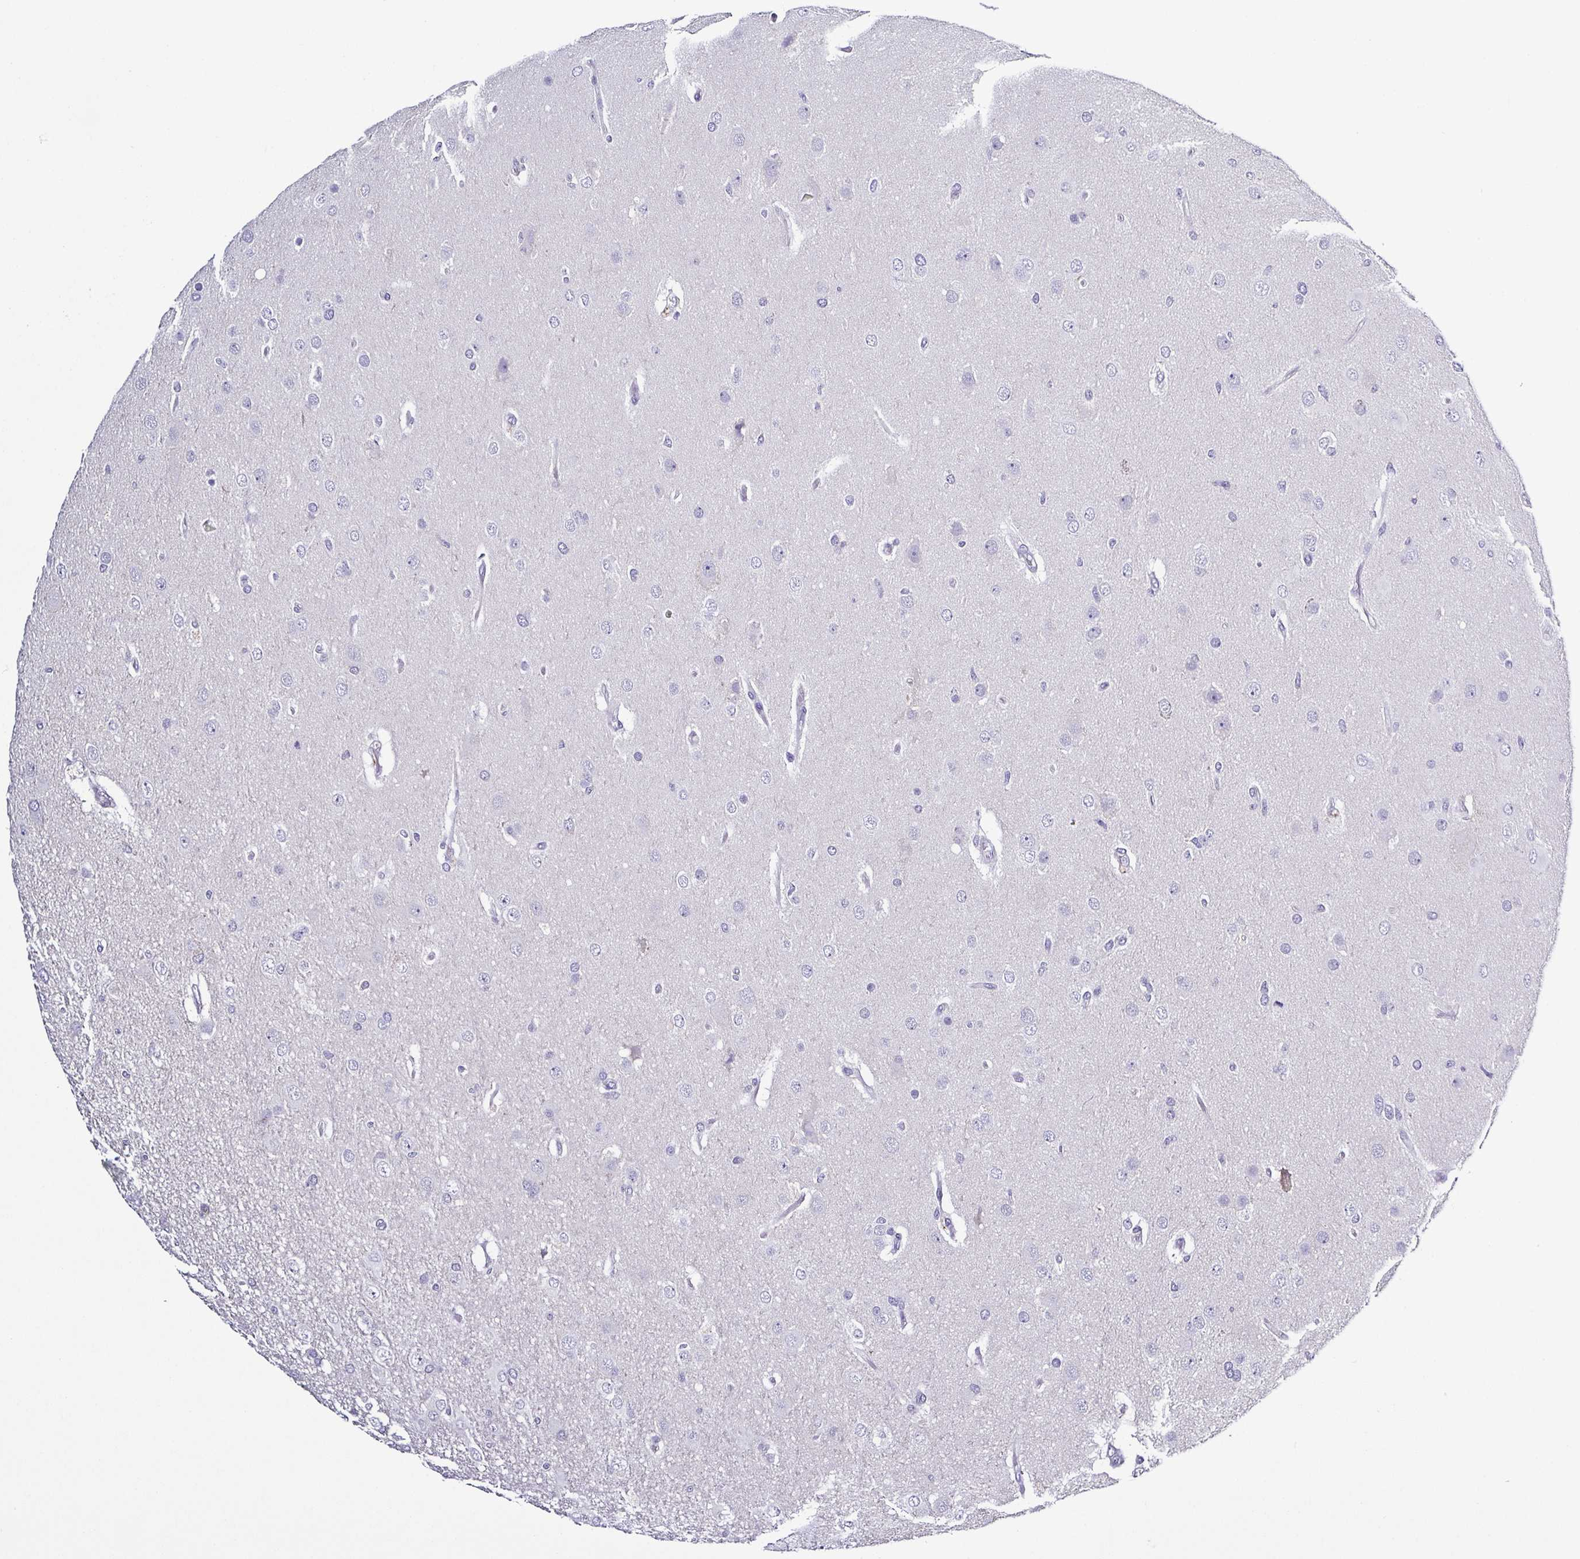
{"staining": {"intensity": "negative", "quantity": "none", "location": "none"}, "tissue": "glioma", "cell_type": "Tumor cells", "image_type": "cancer", "snomed": [{"axis": "morphology", "description": "Glioma, malignant, High grade"}, {"axis": "topography", "description": "Brain"}], "caption": "Immunohistochemistry of human malignant high-grade glioma demonstrates no staining in tumor cells.", "gene": "TNNT2", "patient": {"sex": "male", "age": 53}}